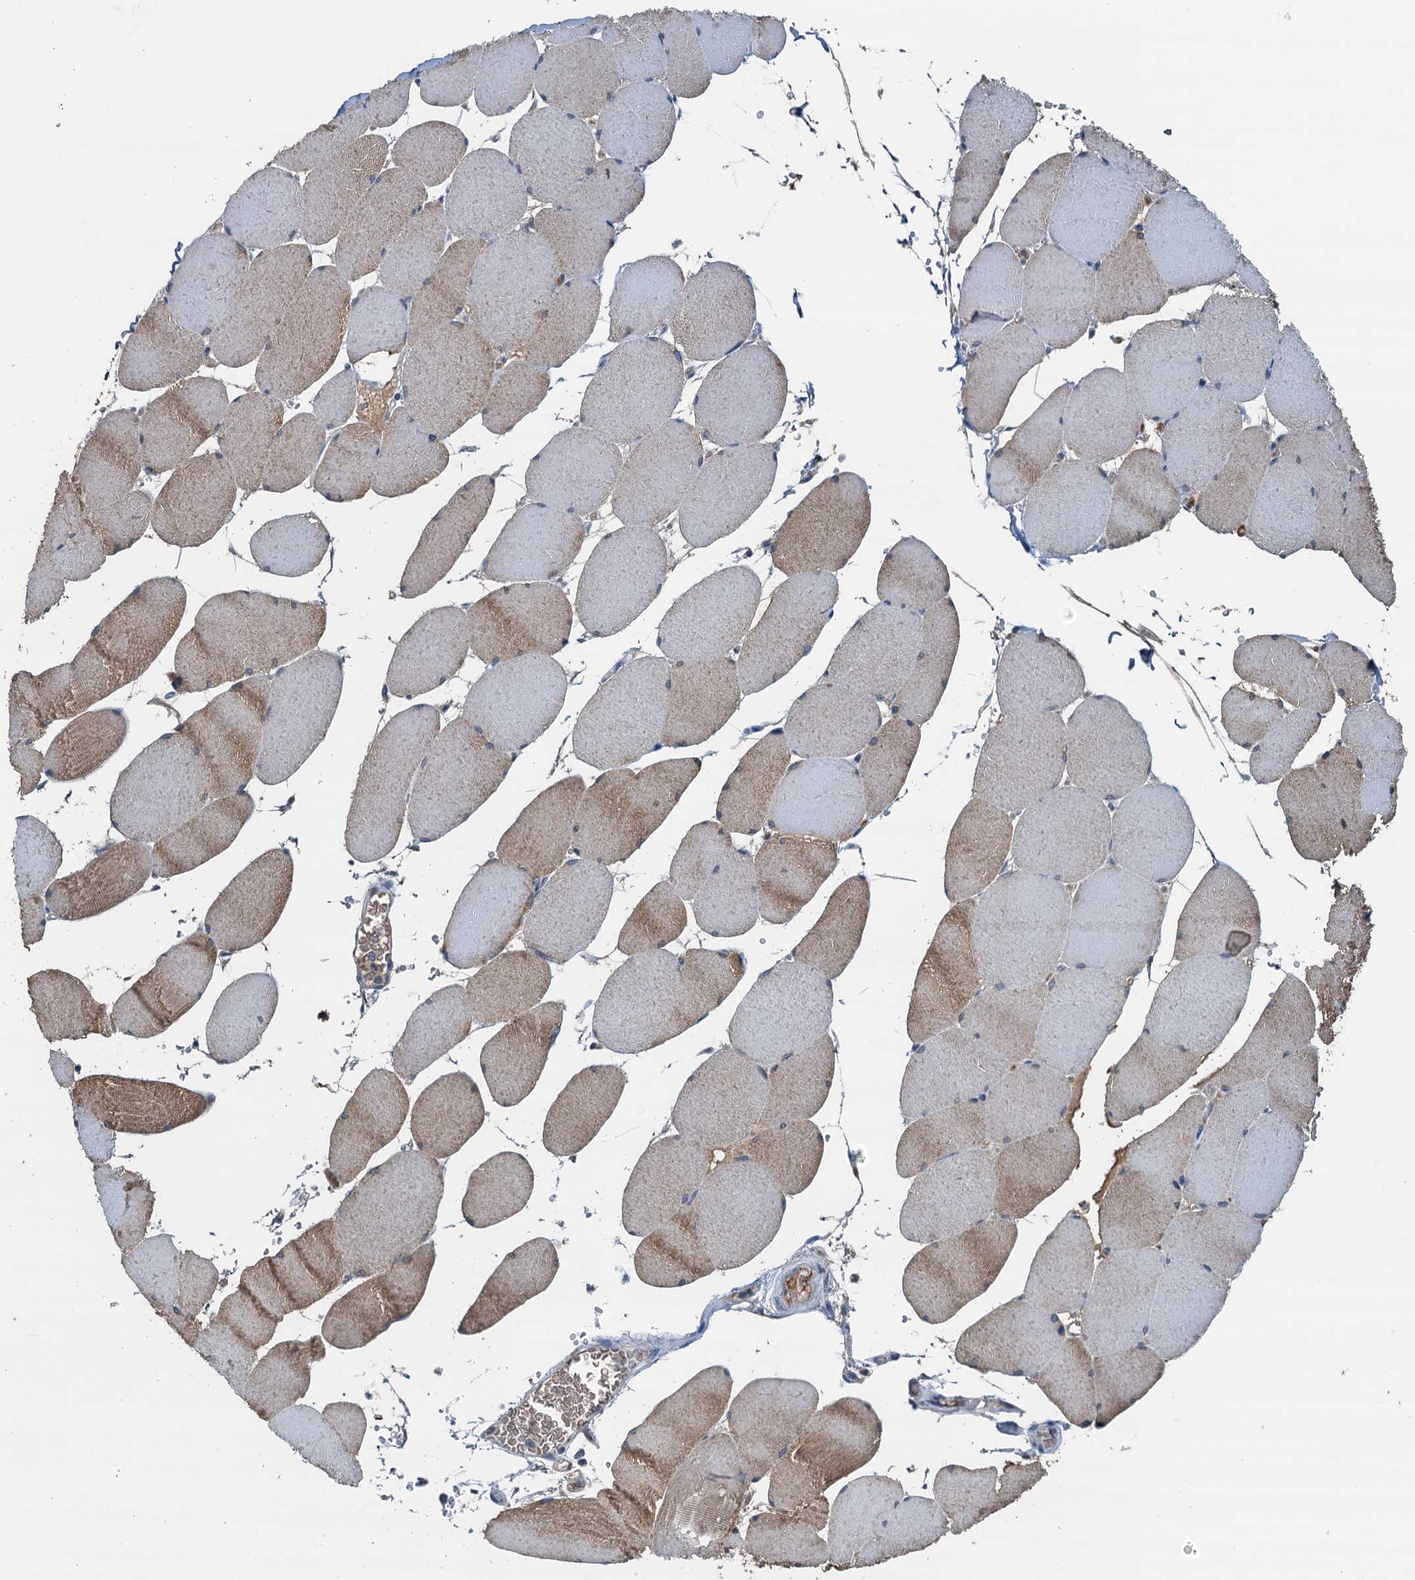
{"staining": {"intensity": "moderate", "quantity": "<25%", "location": "cytoplasmic/membranous"}, "tissue": "skeletal muscle", "cell_type": "Myocytes", "image_type": "normal", "snomed": [{"axis": "morphology", "description": "Normal tissue, NOS"}, {"axis": "topography", "description": "Skeletal muscle"}, {"axis": "topography", "description": "Head-Neck"}], "caption": "Immunohistochemistry (IHC) photomicrograph of unremarkable skeletal muscle: human skeletal muscle stained using immunohistochemistry exhibits low levels of moderate protein expression localized specifically in the cytoplasmic/membranous of myocytes, appearing as a cytoplasmic/membranous brown color.", "gene": "LSM14B", "patient": {"sex": "male", "age": 66}}